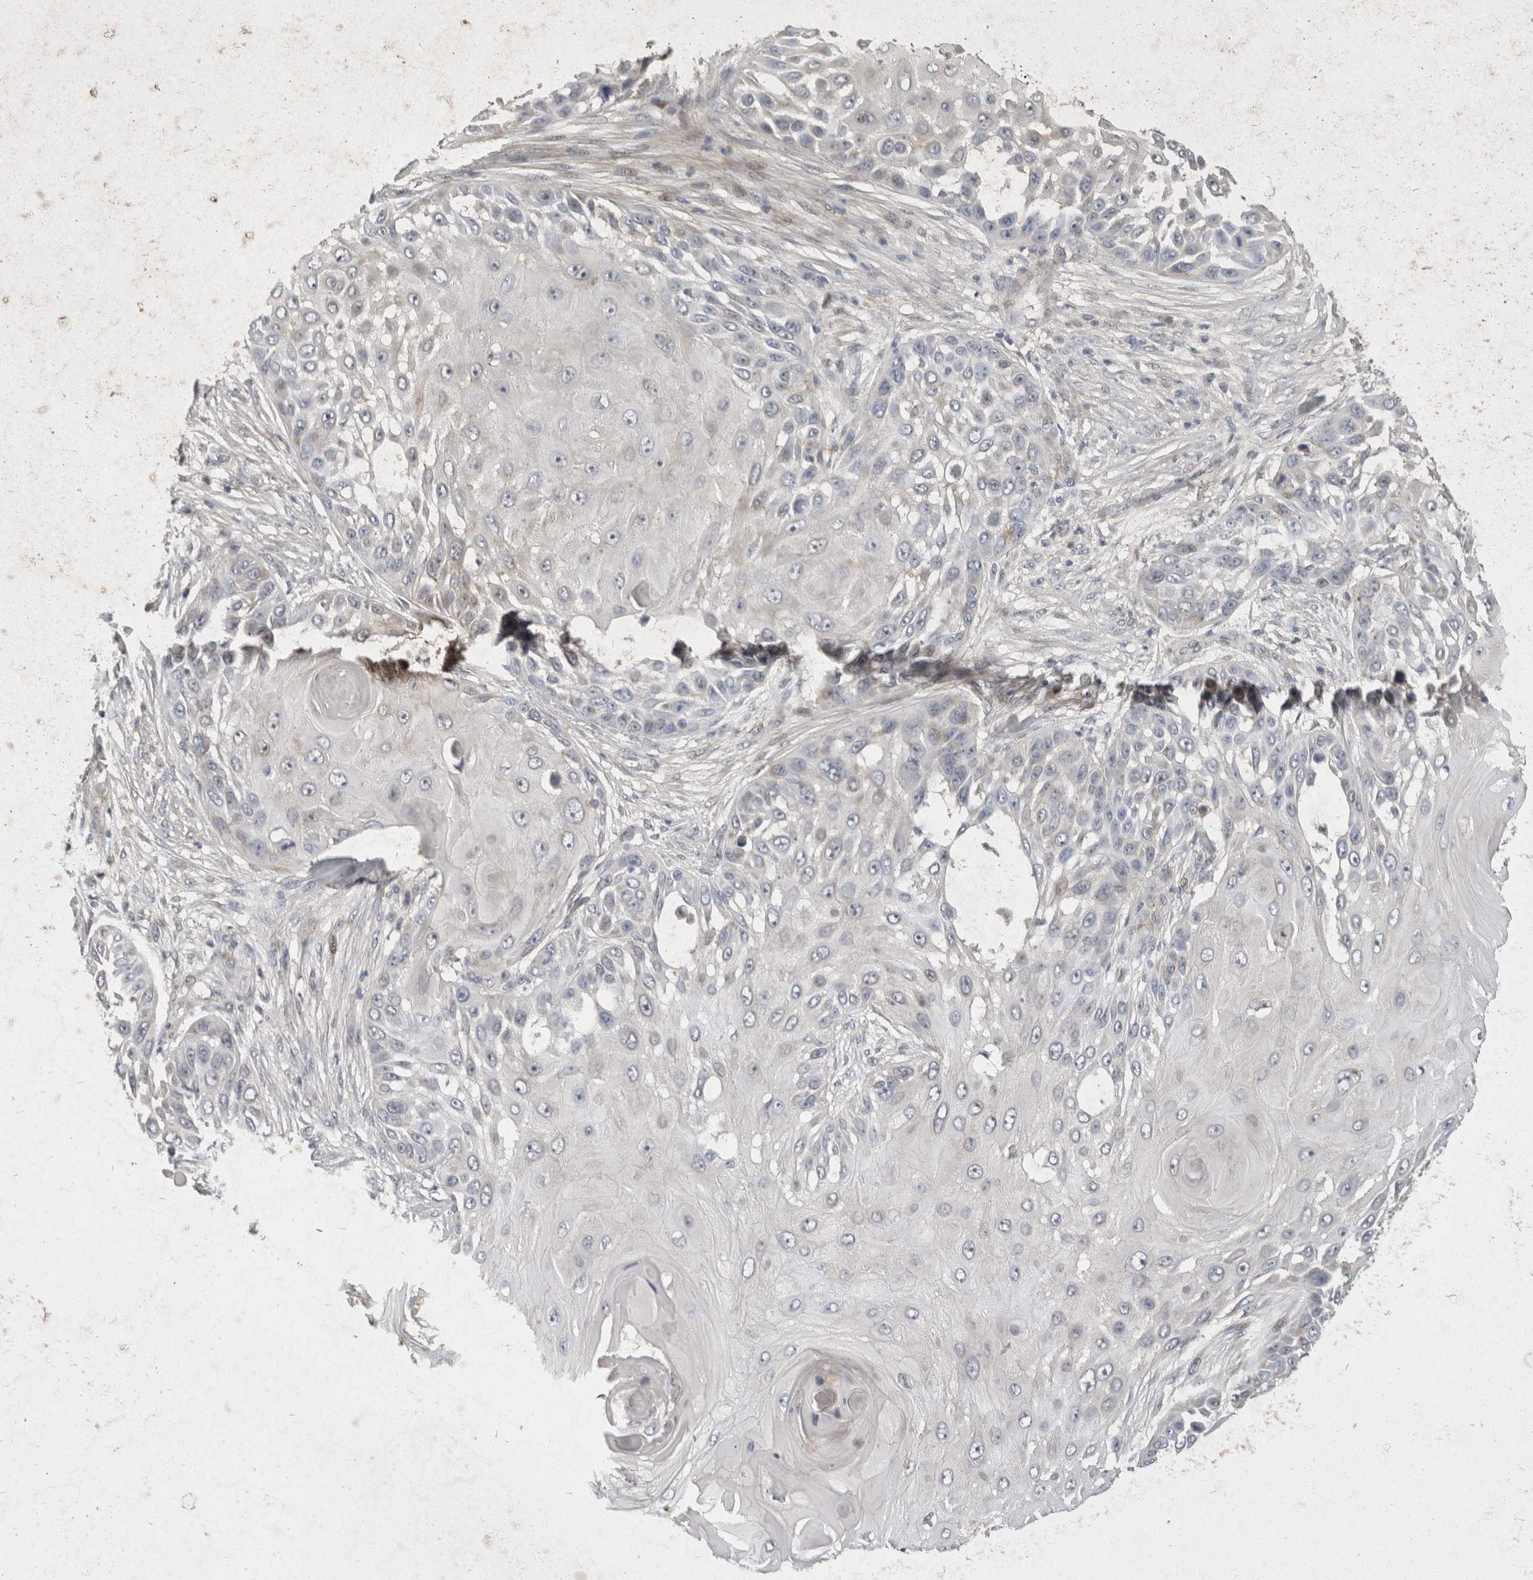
{"staining": {"intensity": "negative", "quantity": "none", "location": "none"}, "tissue": "skin cancer", "cell_type": "Tumor cells", "image_type": "cancer", "snomed": [{"axis": "morphology", "description": "Squamous cell carcinoma, NOS"}, {"axis": "topography", "description": "Skin"}], "caption": "Immunohistochemistry histopathology image of neoplastic tissue: squamous cell carcinoma (skin) stained with DAB (3,3'-diaminobenzidine) exhibits no significant protein expression in tumor cells.", "gene": "TOM1L2", "patient": {"sex": "female", "age": 44}}